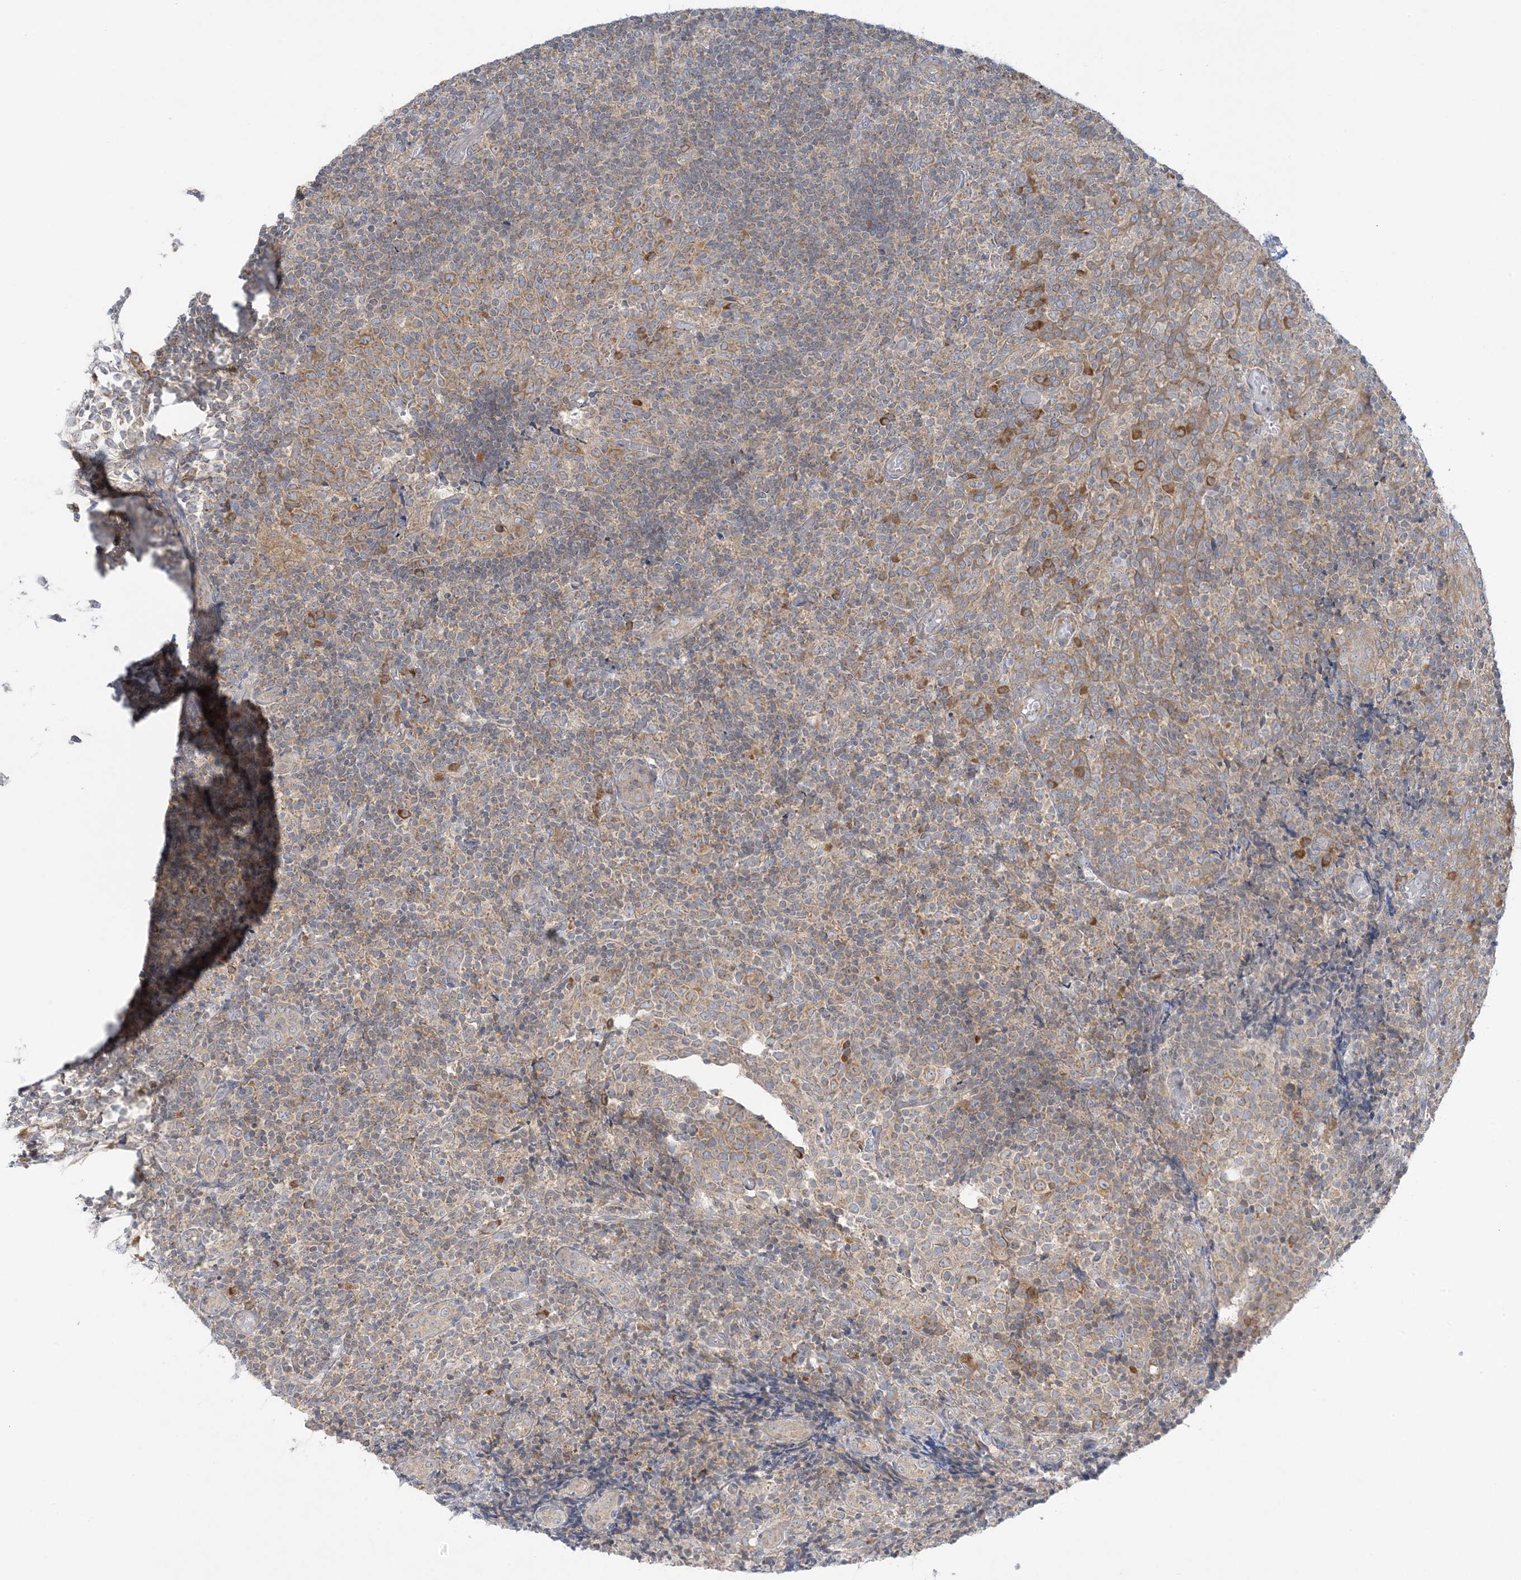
{"staining": {"intensity": "moderate", "quantity": "<25%", "location": "cytoplasmic/membranous"}, "tissue": "tonsil", "cell_type": "Germinal center cells", "image_type": "normal", "snomed": [{"axis": "morphology", "description": "Normal tissue, NOS"}, {"axis": "topography", "description": "Tonsil"}], "caption": "Unremarkable tonsil was stained to show a protein in brown. There is low levels of moderate cytoplasmic/membranous expression in about <25% of germinal center cells. (DAB (3,3'-diaminobenzidine) IHC with brightfield microscopy, high magnification).", "gene": "RPP40", "patient": {"sex": "female", "age": 19}}